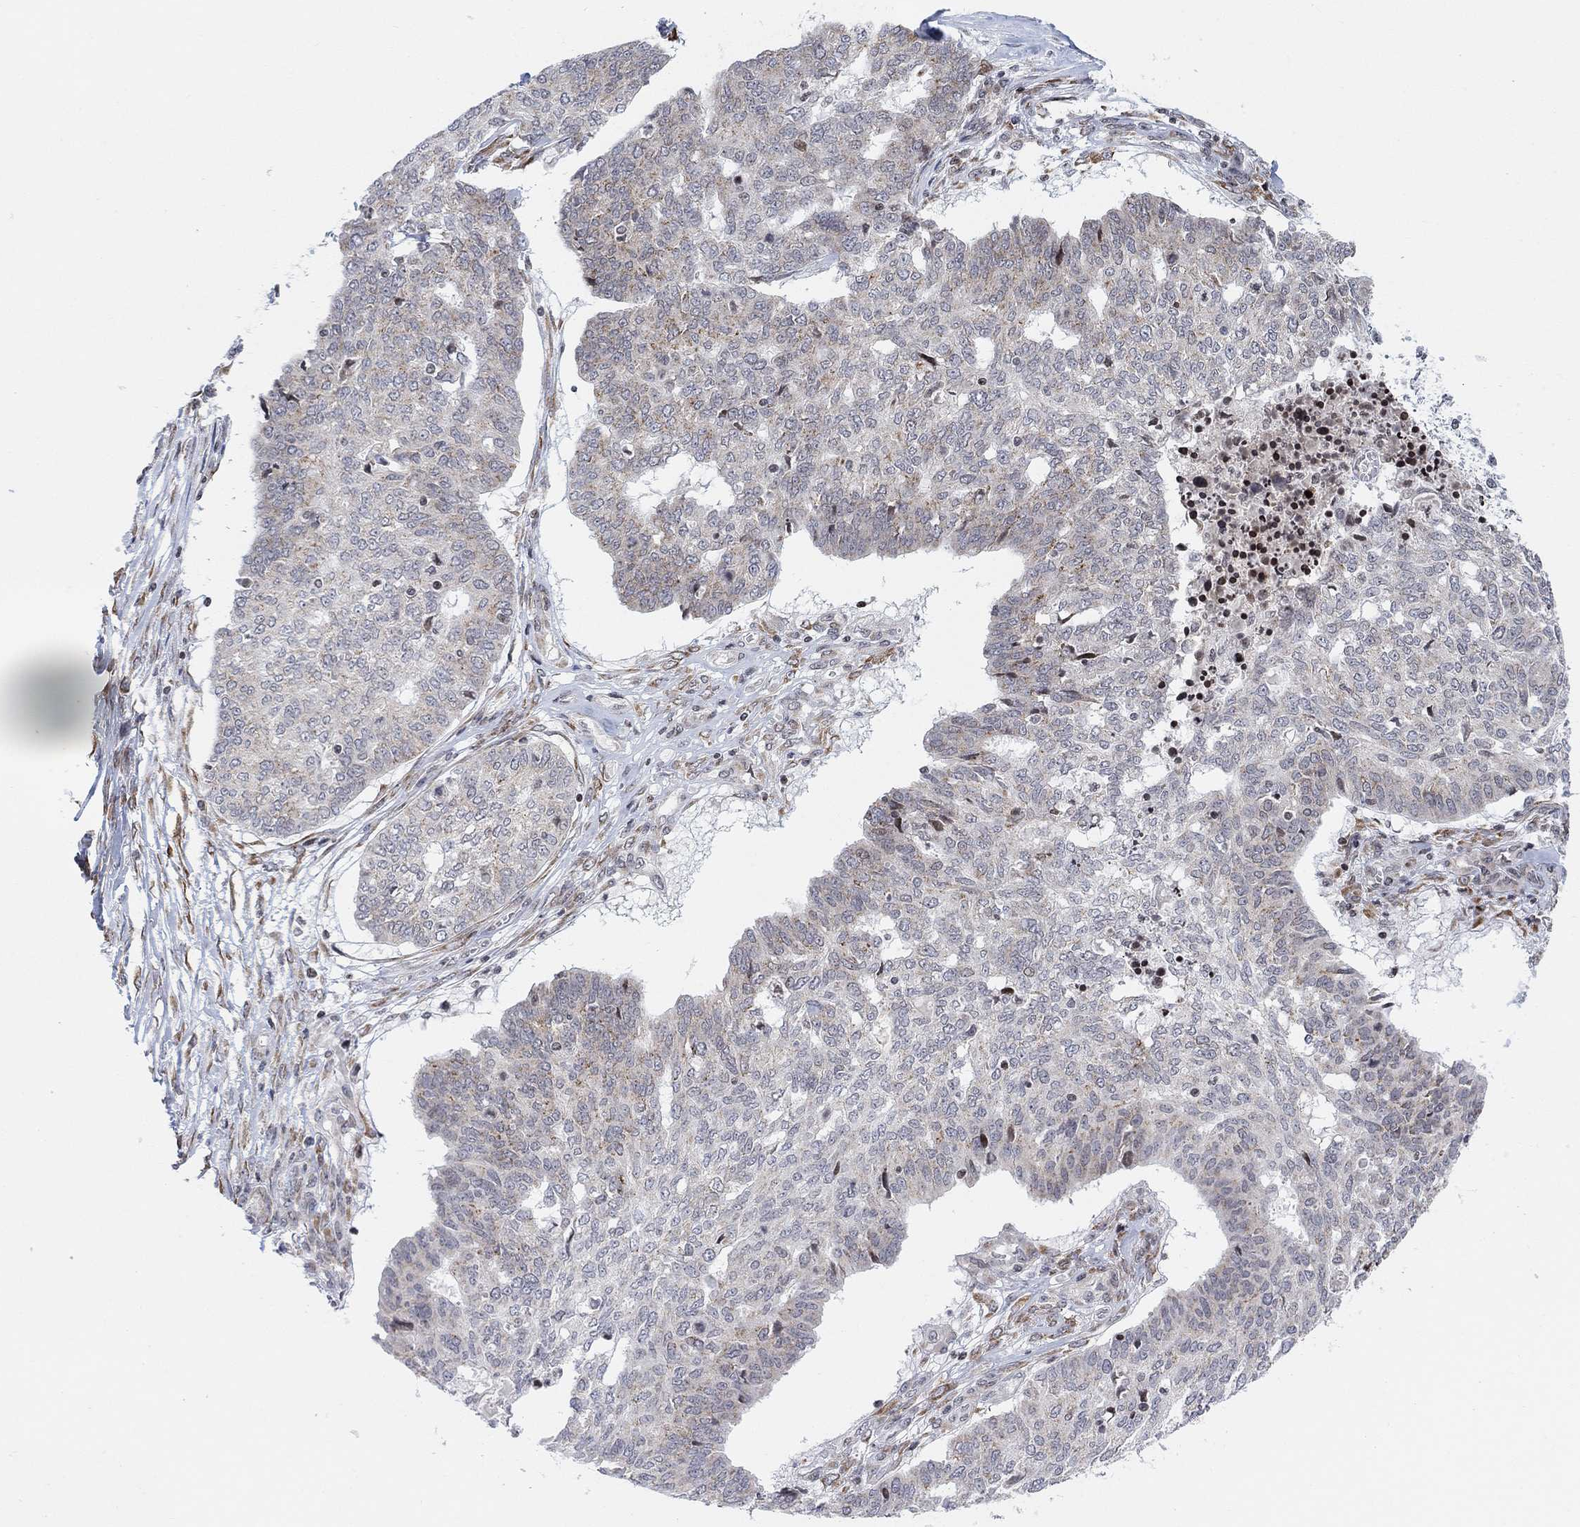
{"staining": {"intensity": "weak", "quantity": "<25%", "location": "cytoplasmic/membranous"}, "tissue": "ovarian cancer", "cell_type": "Tumor cells", "image_type": "cancer", "snomed": [{"axis": "morphology", "description": "Cystadenocarcinoma, serous, NOS"}, {"axis": "topography", "description": "Ovary"}], "caption": "Immunohistochemistry (IHC) image of human serous cystadenocarcinoma (ovarian) stained for a protein (brown), which shows no staining in tumor cells.", "gene": "ABHD14A", "patient": {"sex": "female", "age": 67}}